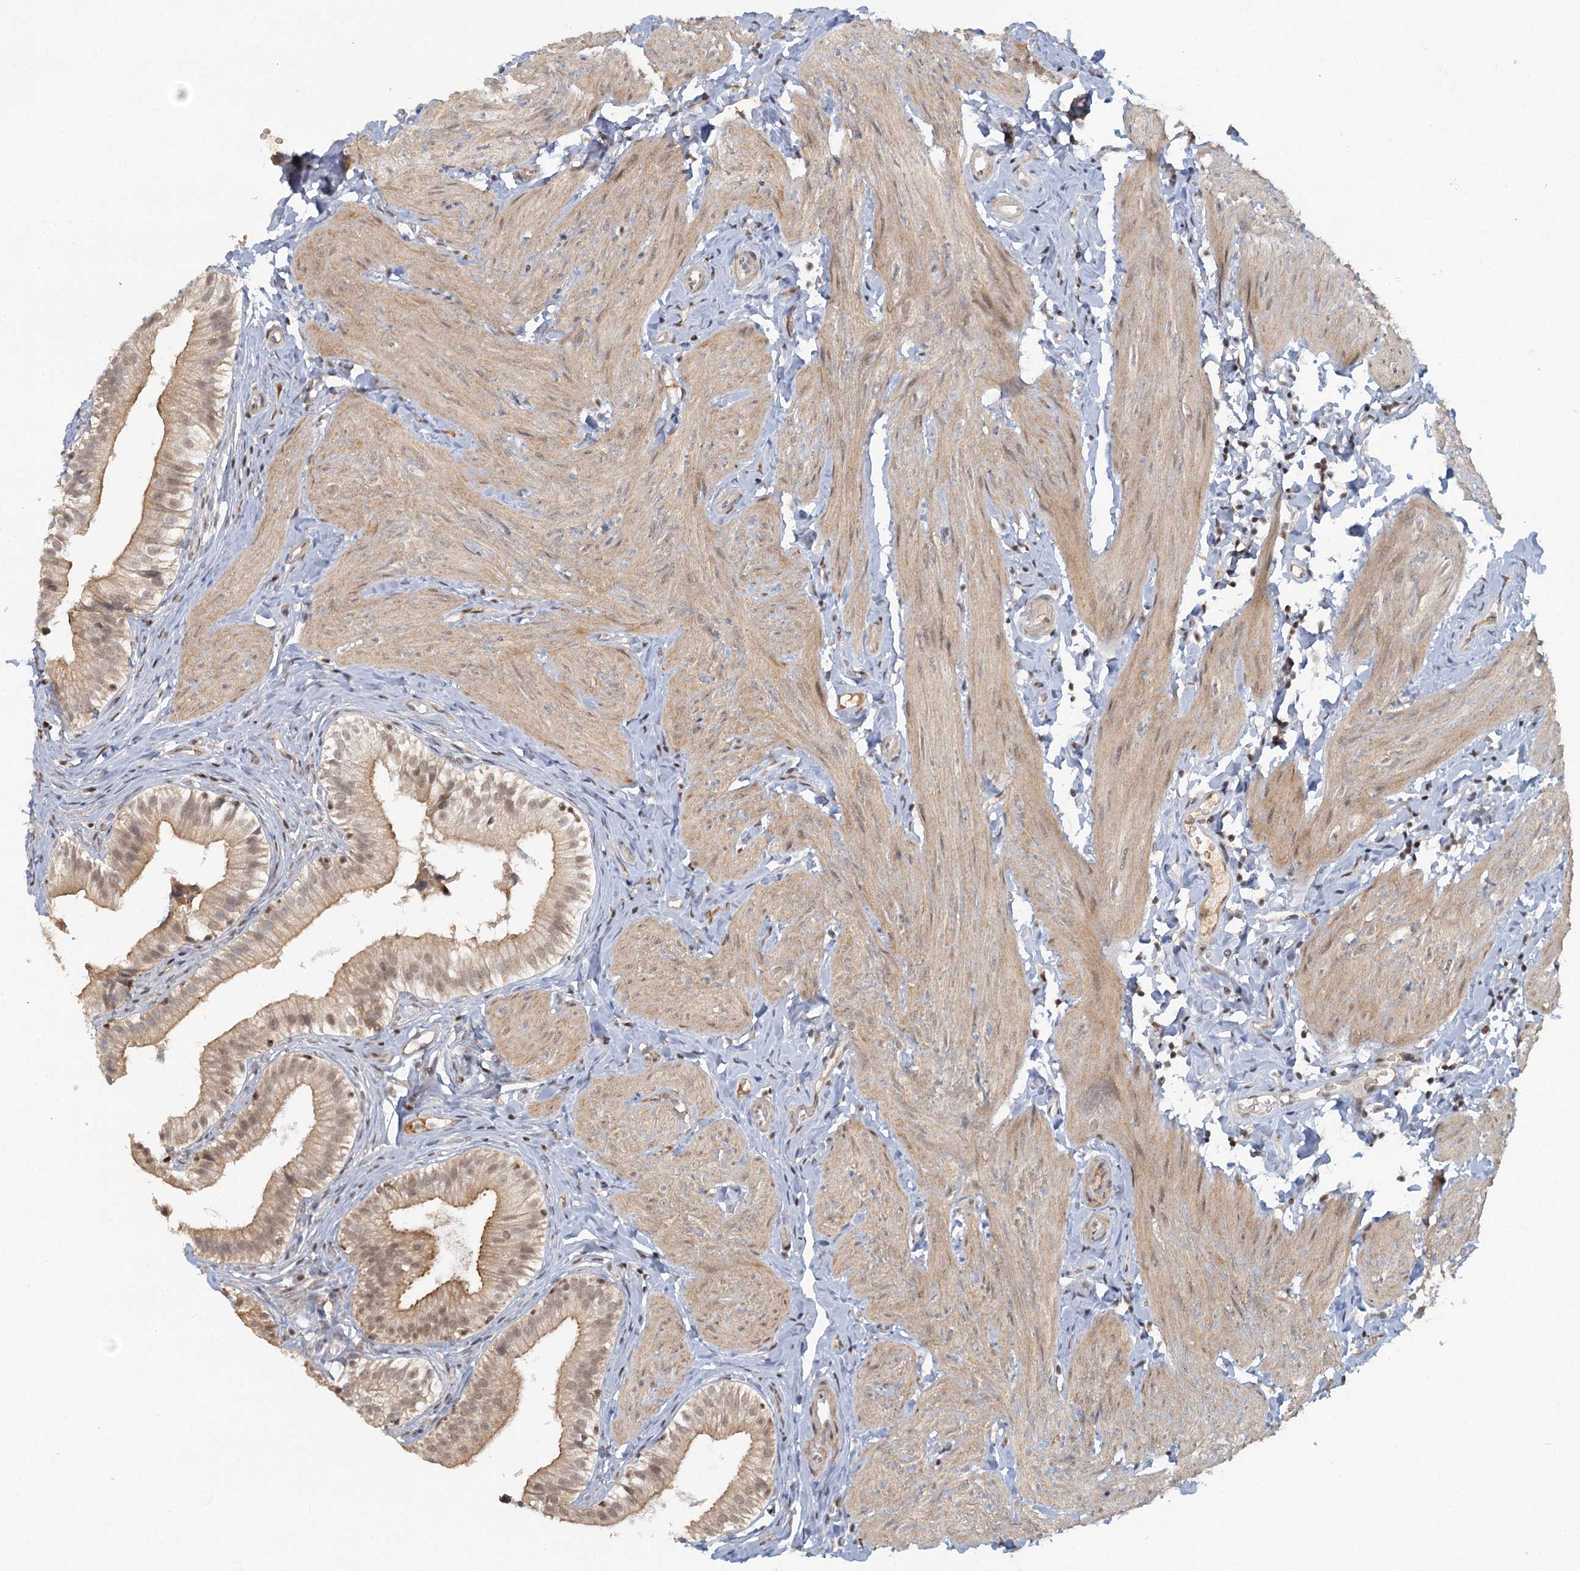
{"staining": {"intensity": "moderate", "quantity": ">75%", "location": "cytoplasmic/membranous,nuclear"}, "tissue": "gallbladder", "cell_type": "Glandular cells", "image_type": "normal", "snomed": [{"axis": "morphology", "description": "Normal tissue, NOS"}, {"axis": "topography", "description": "Gallbladder"}], "caption": "Gallbladder stained with DAB (3,3'-diaminobenzidine) IHC exhibits medium levels of moderate cytoplasmic/membranous,nuclear positivity in approximately >75% of glandular cells. (DAB (3,3'-diaminobenzidine) IHC with brightfield microscopy, high magnification).", "gene": "GPATCH11", "patient": {"sex": "female", "age": 47}}